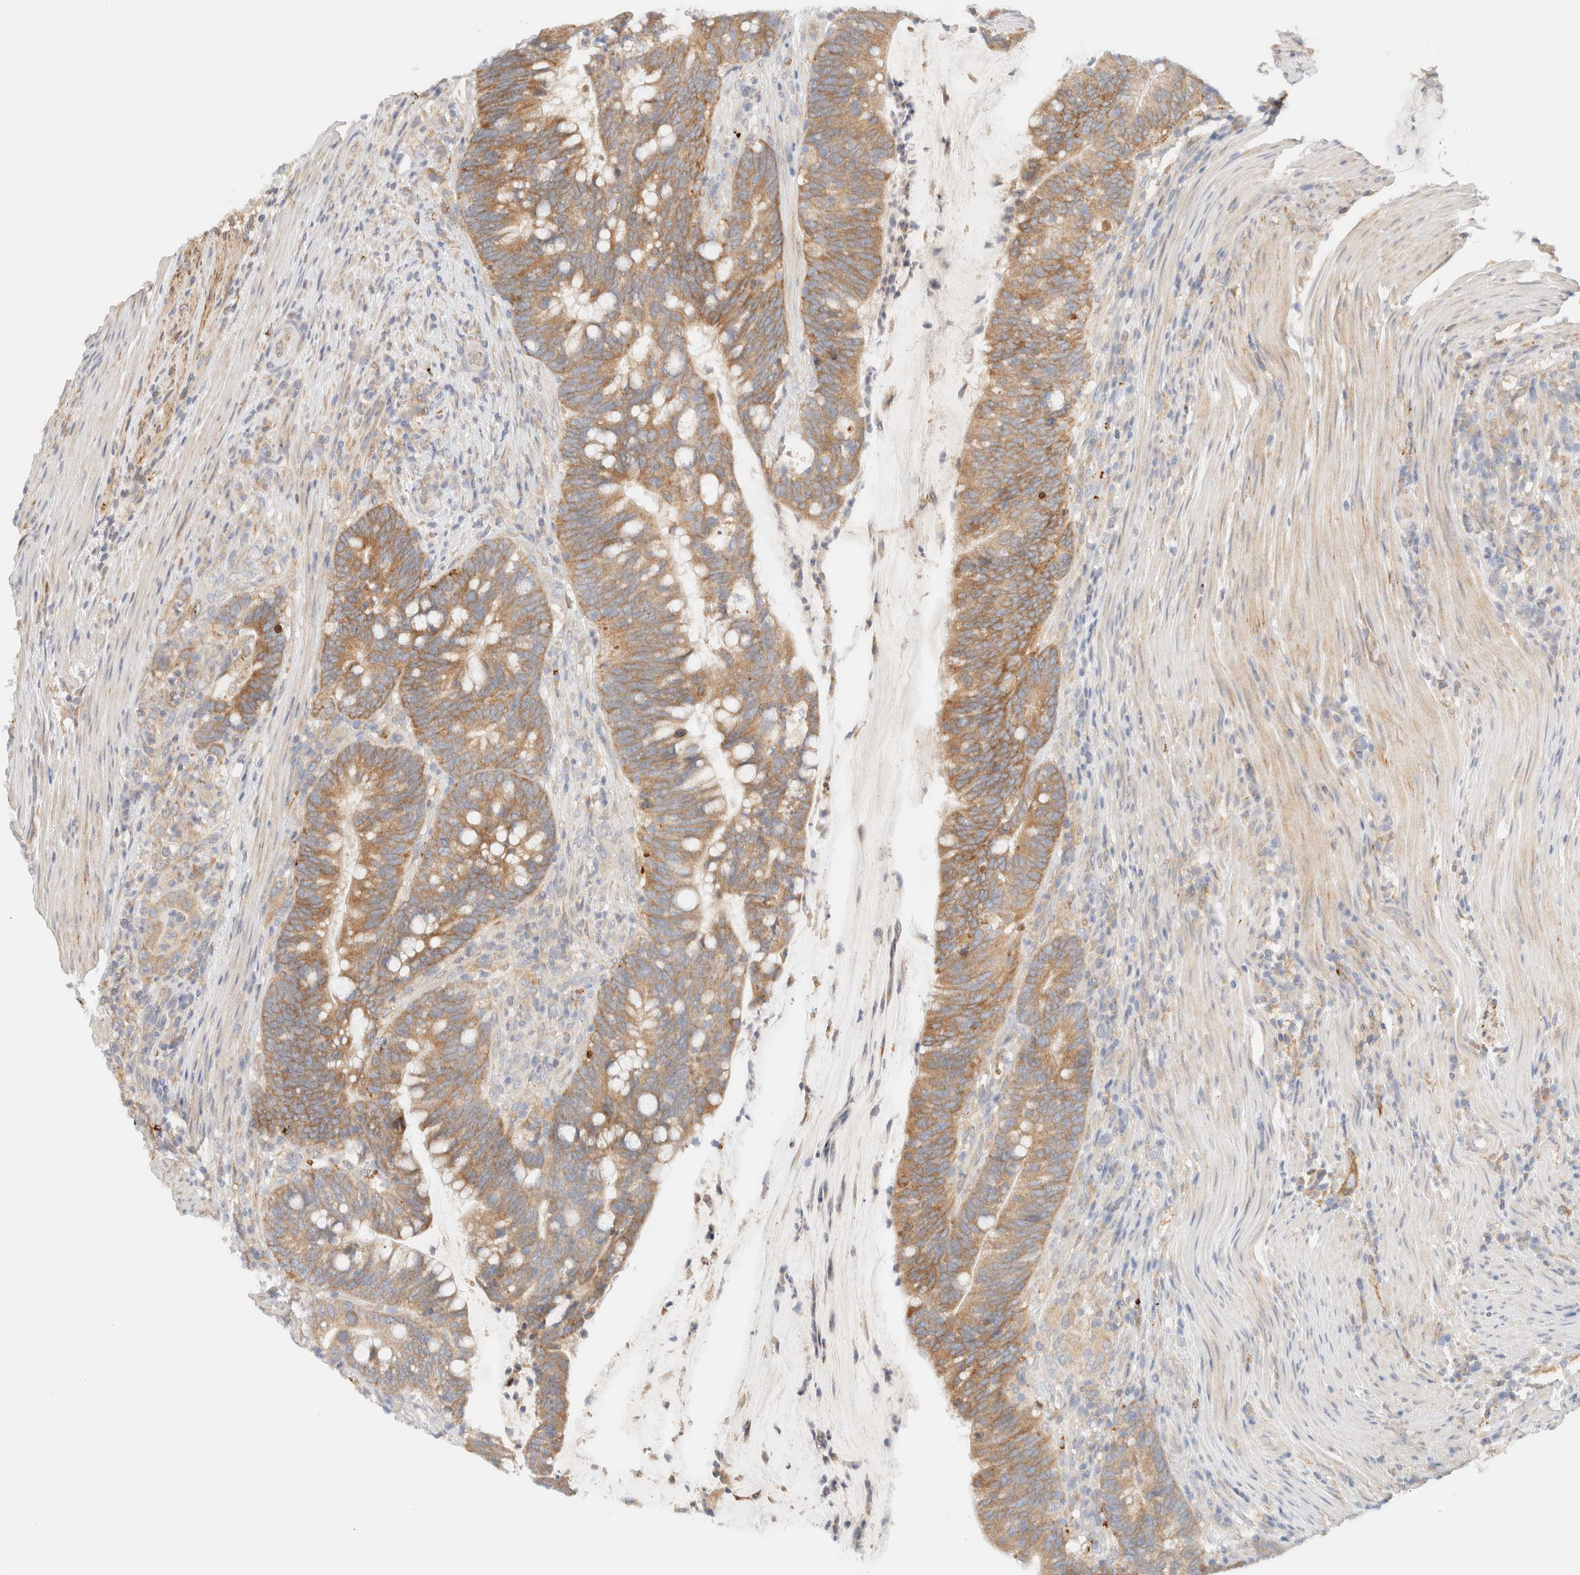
{"staining": {"intensity": "moderate", "quantity": ">75%", "location": "cytoplasmic/membranous"}, "tissue": "colorectal cancer", "cell_type": "Tumor cells", "image_type": "cancer", "snomed": [{"axis": "morphology", "description": "Adenocarcinoma, NOS"}, {"axis": "topography", "description": "Colon"}], "caption": "Human colorectal cancer (adenocarcinoma) stained with a brown dye displays moderate cytoplasmic/membranous positive expression in approximately >75% of tumor cells.", "gene": "NT5C", "patient": {"sex": "female", "age": 66}}